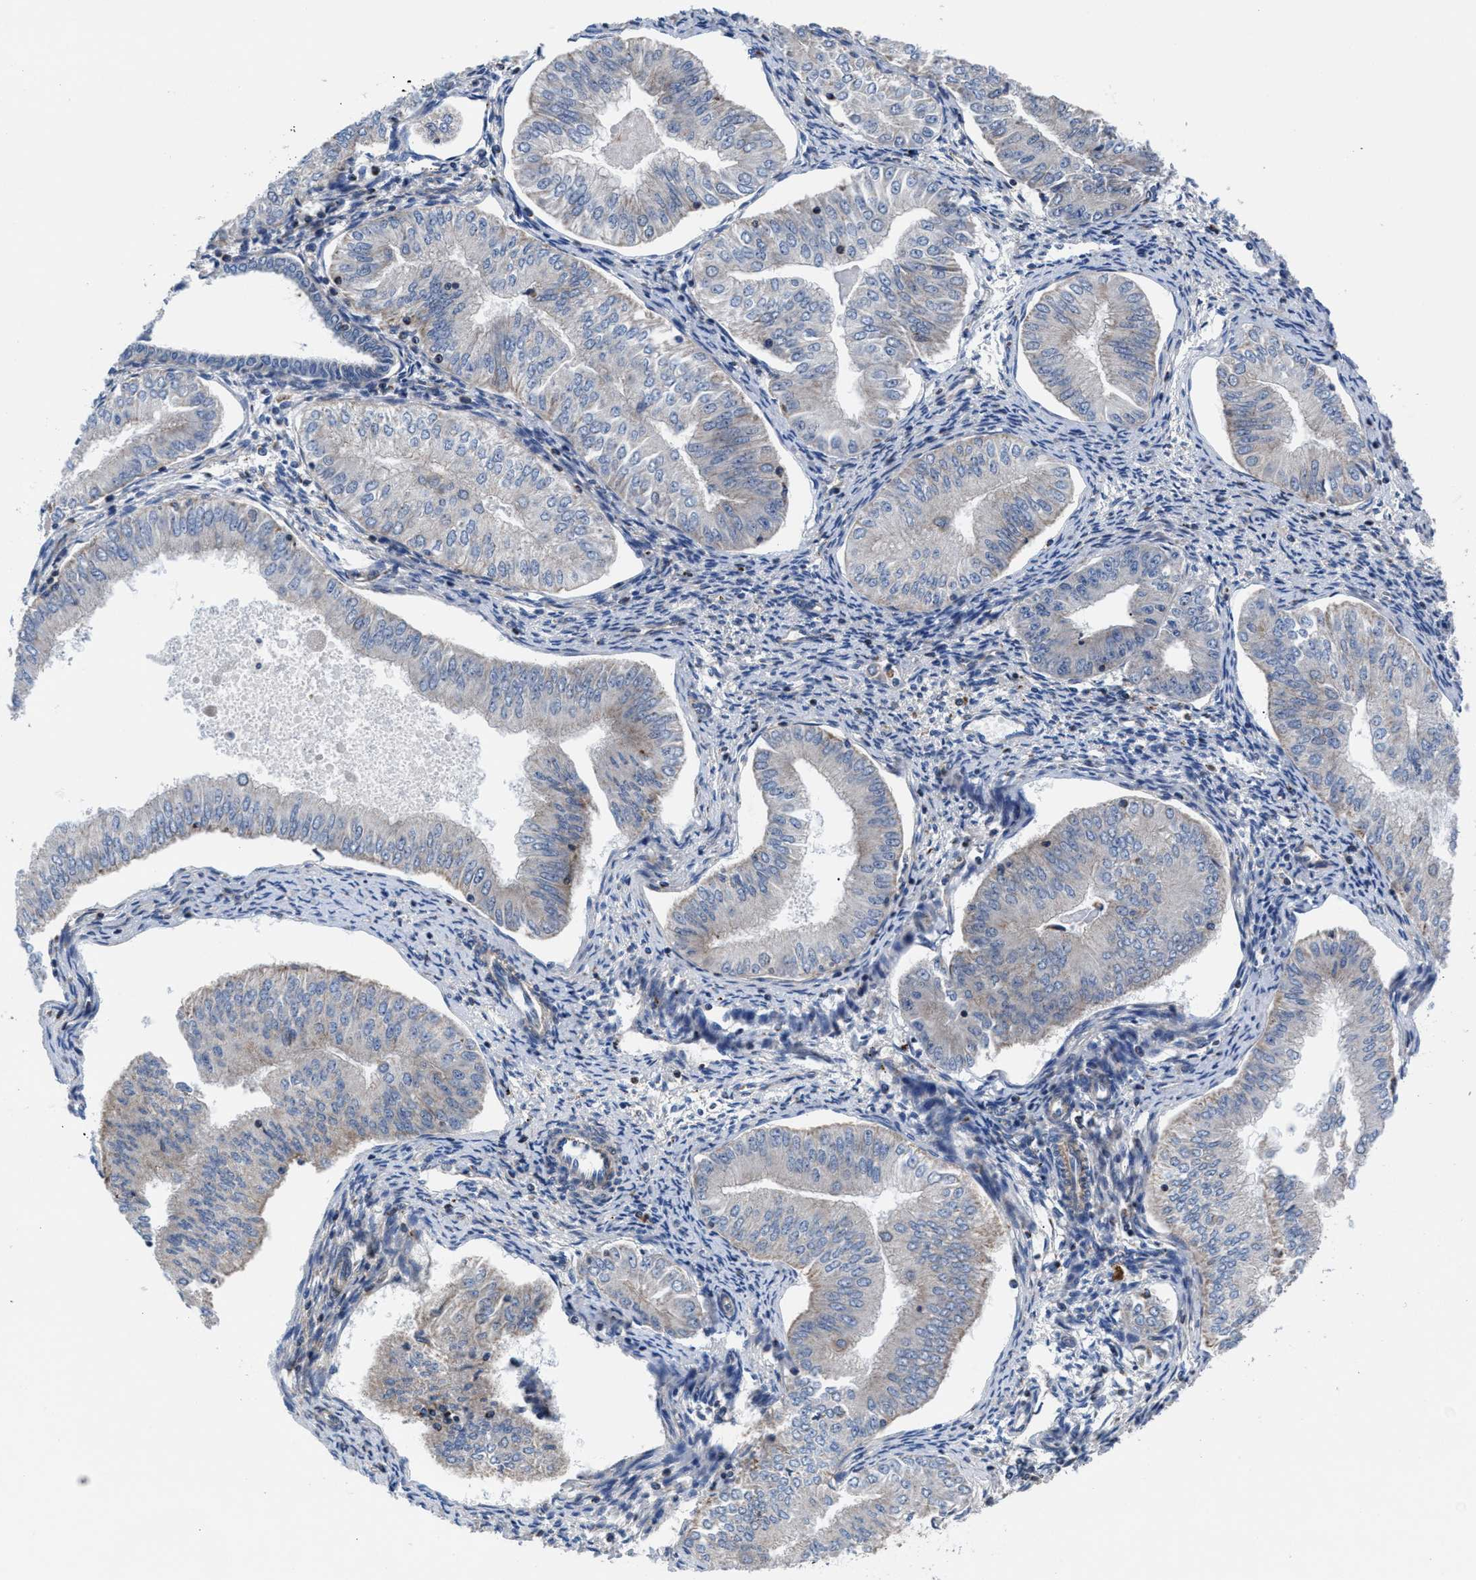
{"staining": {"intensity": "negative", "quantity": "none", "location": "none"}, "tissue": "endometrial cancer", "cell_type": "Tumor cells", "image_type": "cancer", "snomed": [{"axis": "morphology", "description": "Normal tissue, NOS"}, {"axis": "morphology", "description": "Adenocarcinoma, NOS"}, {"axis": "topography", "description": "Endometrium"}], "caption": "Tumor cells show no significant staining in endometrial cancer.", "gene": "PRR15L", "patient": {"sex": "female", "age": 53}}